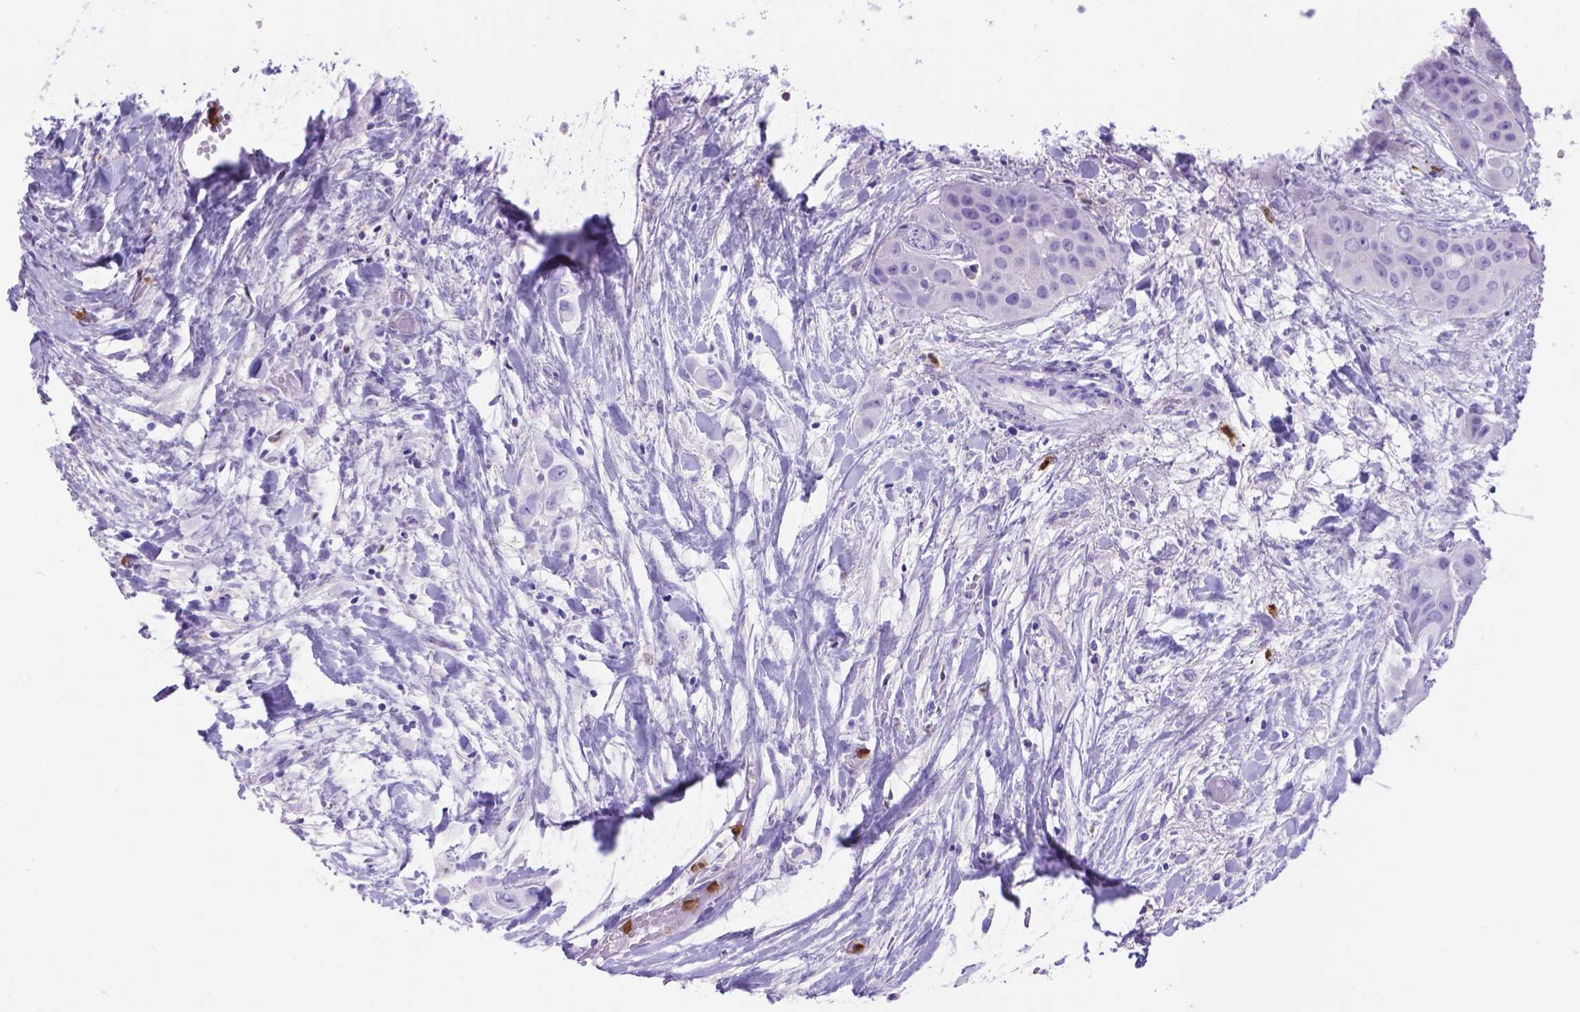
{"staining": {"intensity": "negative", "quantity": "none", "location": "none"}, "tissue": "liver cancer", "cell_type": "Tumor cells", "image_type": "cancer", "snomed": [{"axis": "morphology", "description": "Cholangiocarcinoma"}, {"axis": "topography", "description": "Liver"}], "caption": "An image of liver cancer (cholangiocarcinoma) stained for a protein demonstrates no brown staining in tumor cells. The staining is performed using DAB brown chromogen with nuclei counter-stained in using hematoxylin.", "gene": "LZTR1", "patient": {"sex": "female", "age": 52}}